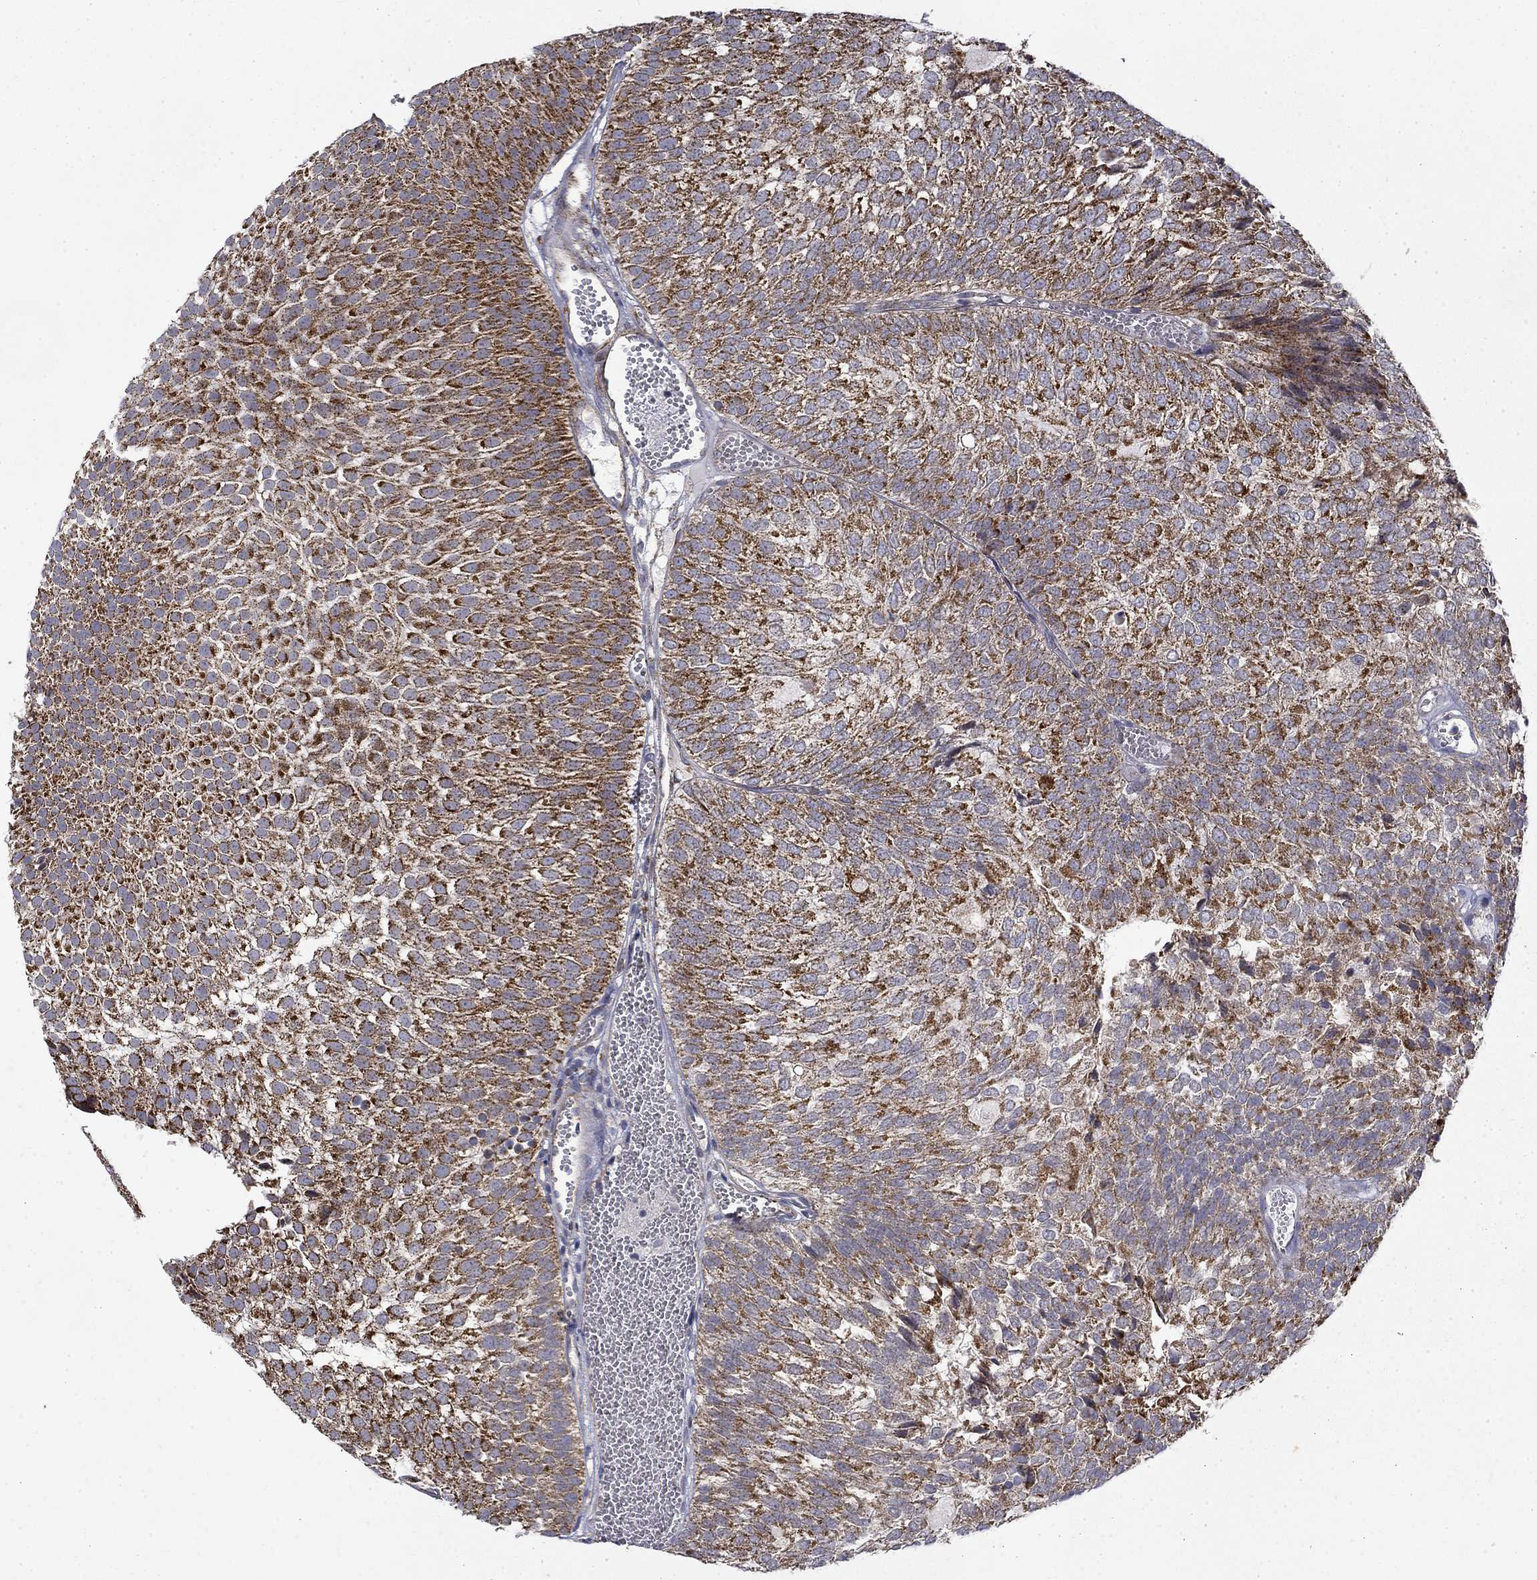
{"staining": {"intensity": "strong", "quantity": "25%-75%", "location": "cytoplasmic/membranous"}, "tissue": "urothelial cancer", "cell_type": "Tumor cells", "image_type": "cancer", "snomed": [{"axis": "morphology", "description": "Urothelial carcinoma, Low grade"}, {"axis": "topography", "description": "Urinary bladder"}], "caption": "Low-grade urothelial carcinoma stained for a protein reveals strong cytoplasmic/membranous positivity in tumor cells. Nuclei are stained in blue.", "gene": "PCBP3", "patient": {"sex": "male", "age": 52}}